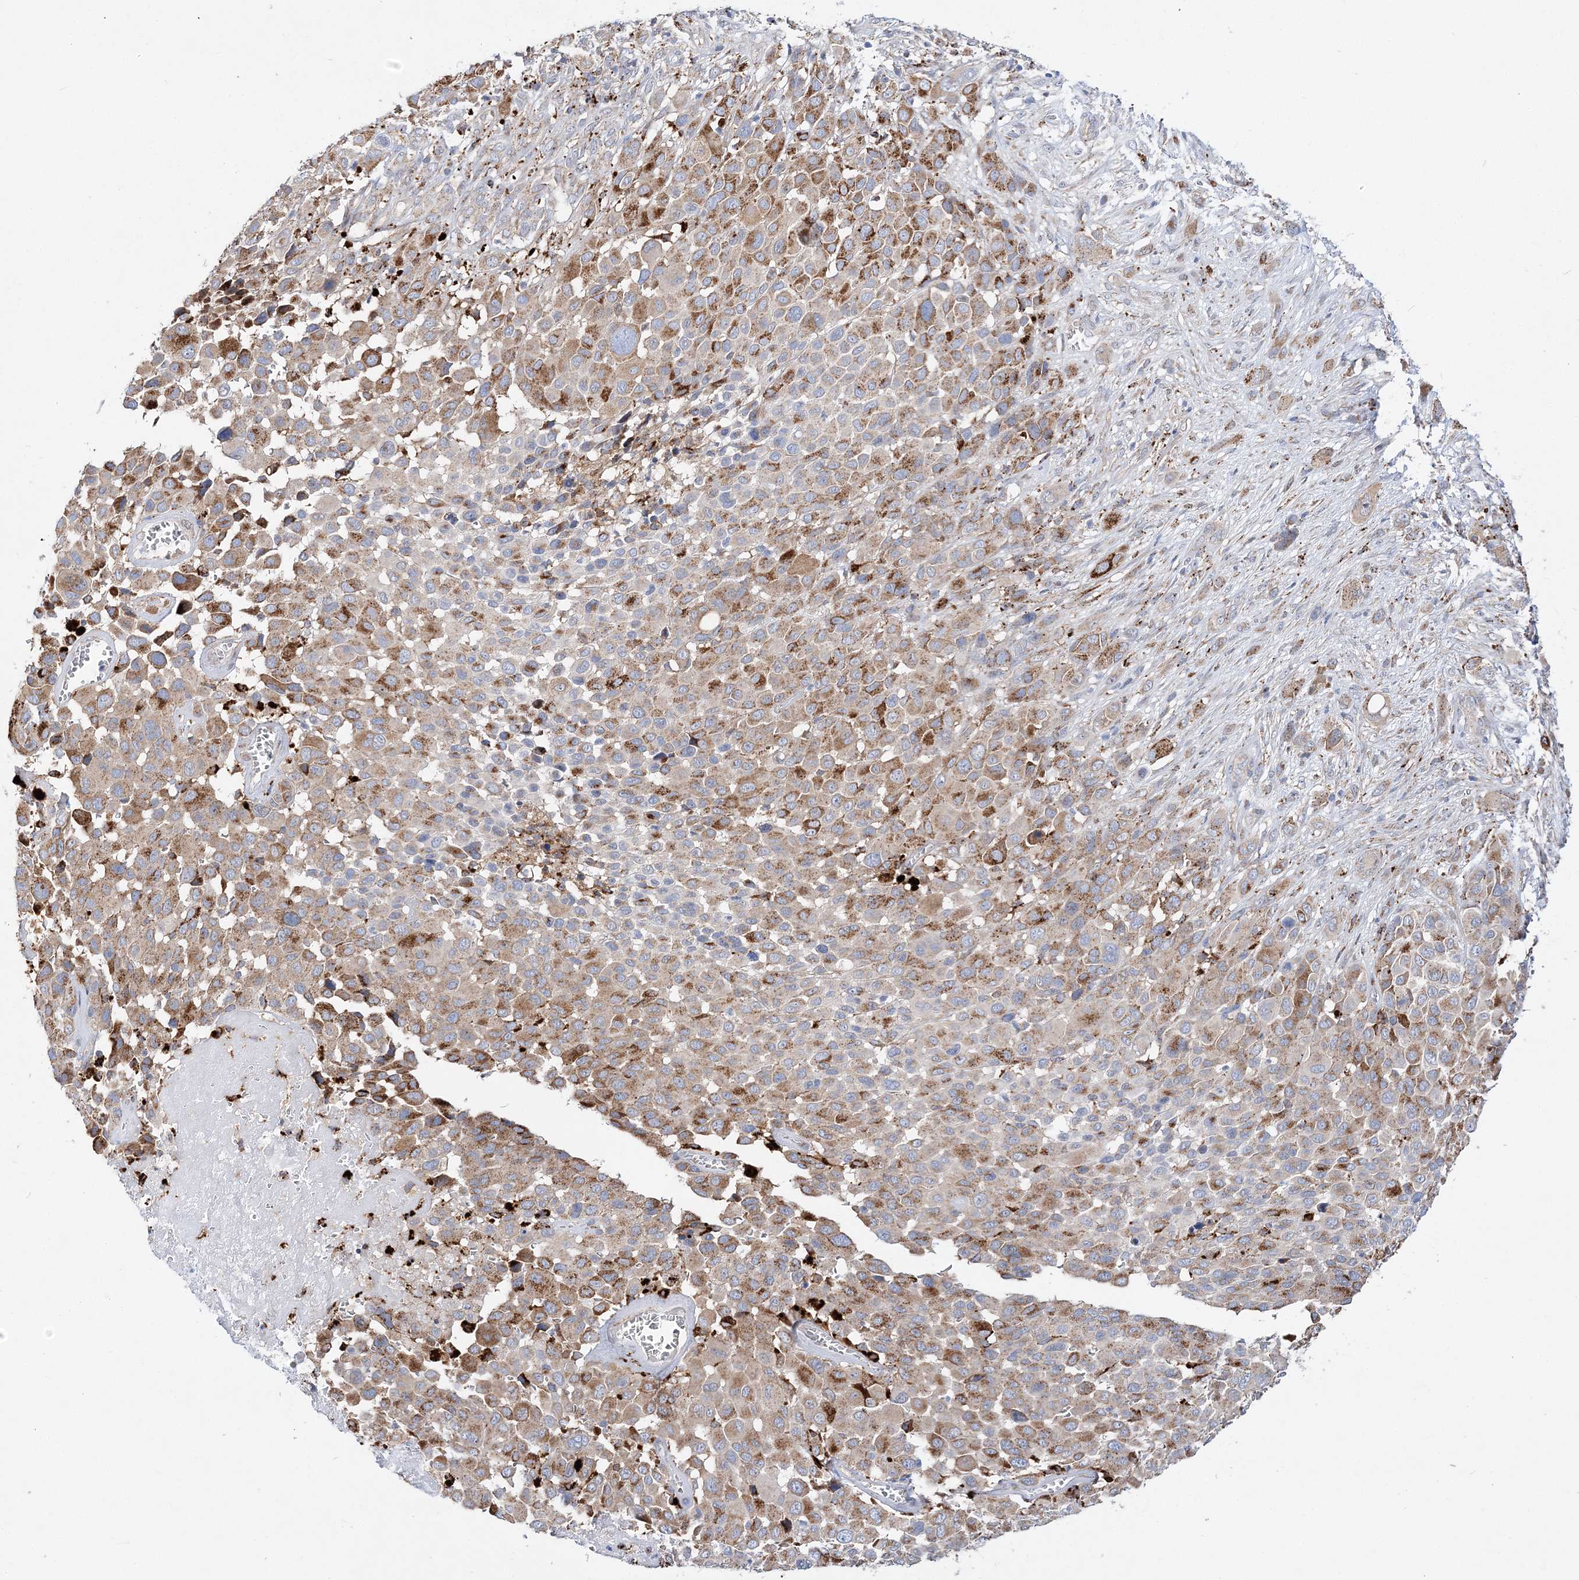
{"staining": {"intensity": "moderate", "quantity": "25%-75%", "location": "cytoplasmic/membranous"}, "tissue": "melanoma", "cell_type": "Tumor cells", "image_type": "cancer", "snomed": [{"axis": "morphology", "description": "Malignant melanoma, NOS"}, {"axis": "topography", "description": "Skin of trunk"}], "caption": "This image demonstrates IHC staining of melanoma, with medium moderate cytoplasmic/membranous staining in approximately 25%-75% of tumor cells.", "gene": "C3orf38", "patient": {"sex": "male", "age": 71}}